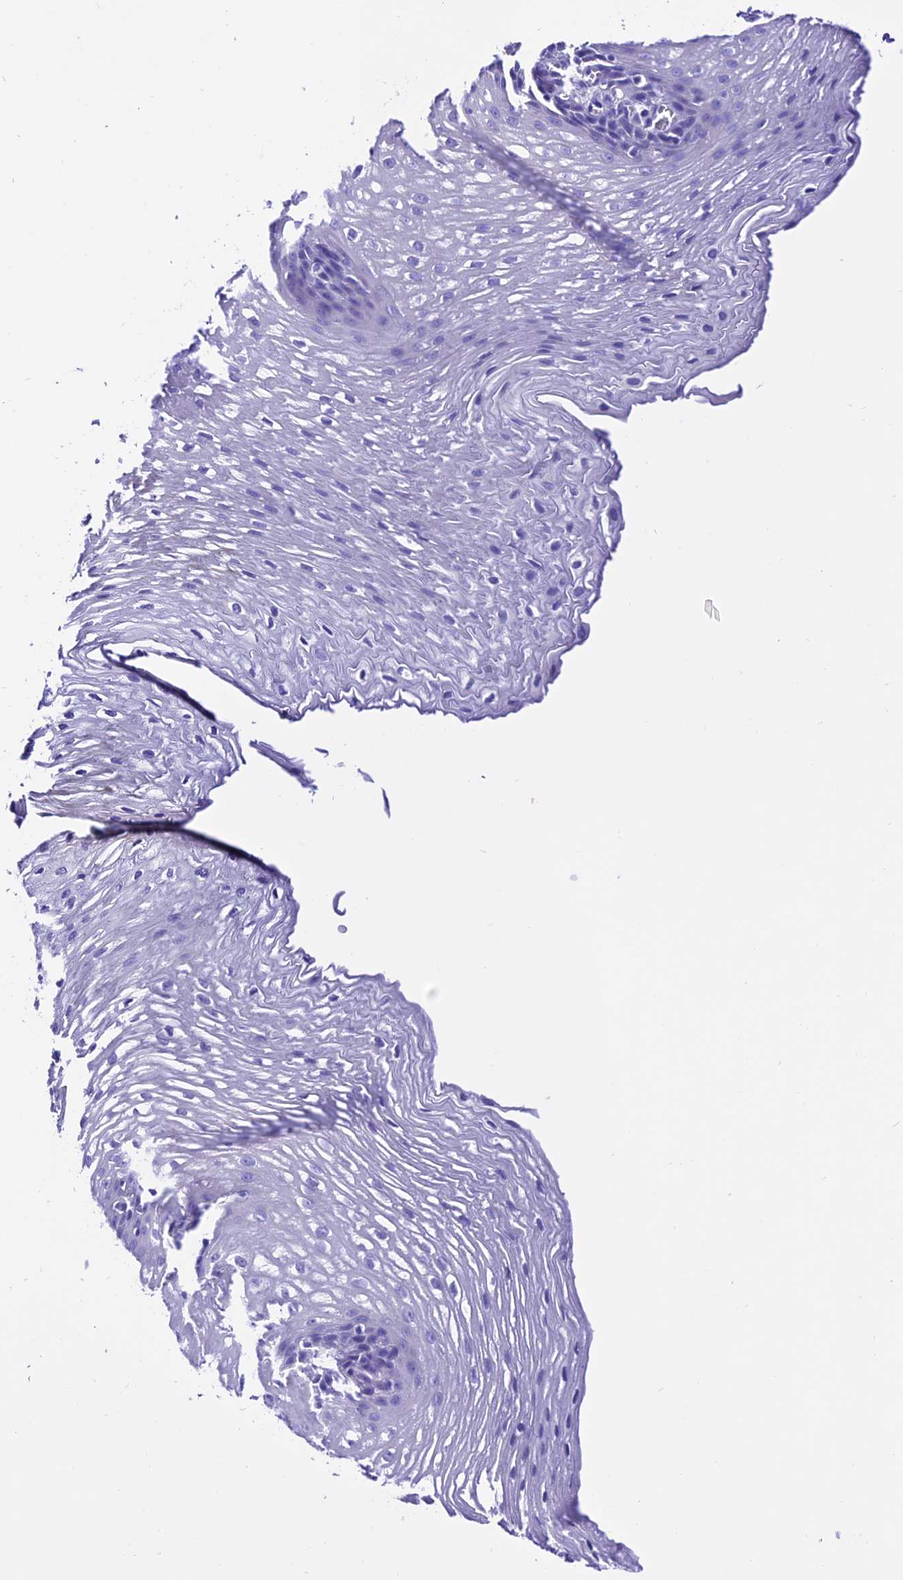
{"staining": {"intensity": "negative", "quantity": "none", "location": "none"}, "tissue": "esophagus", "cell_type": "Squamous epithelial cells", "image_type": "normal", "snomed": [{"axis": "morphology", "description": "Normal tissue, NOS"}, {"axis": "topography", "description": "Esophagus"}], "caption": "IHC micrograph of normal esophagus stained for a protein (brown), which shows no positivity in squamous epithelial cells.", "gene": "TRMT44", "patient": {"sex": "male", "age": 48}}